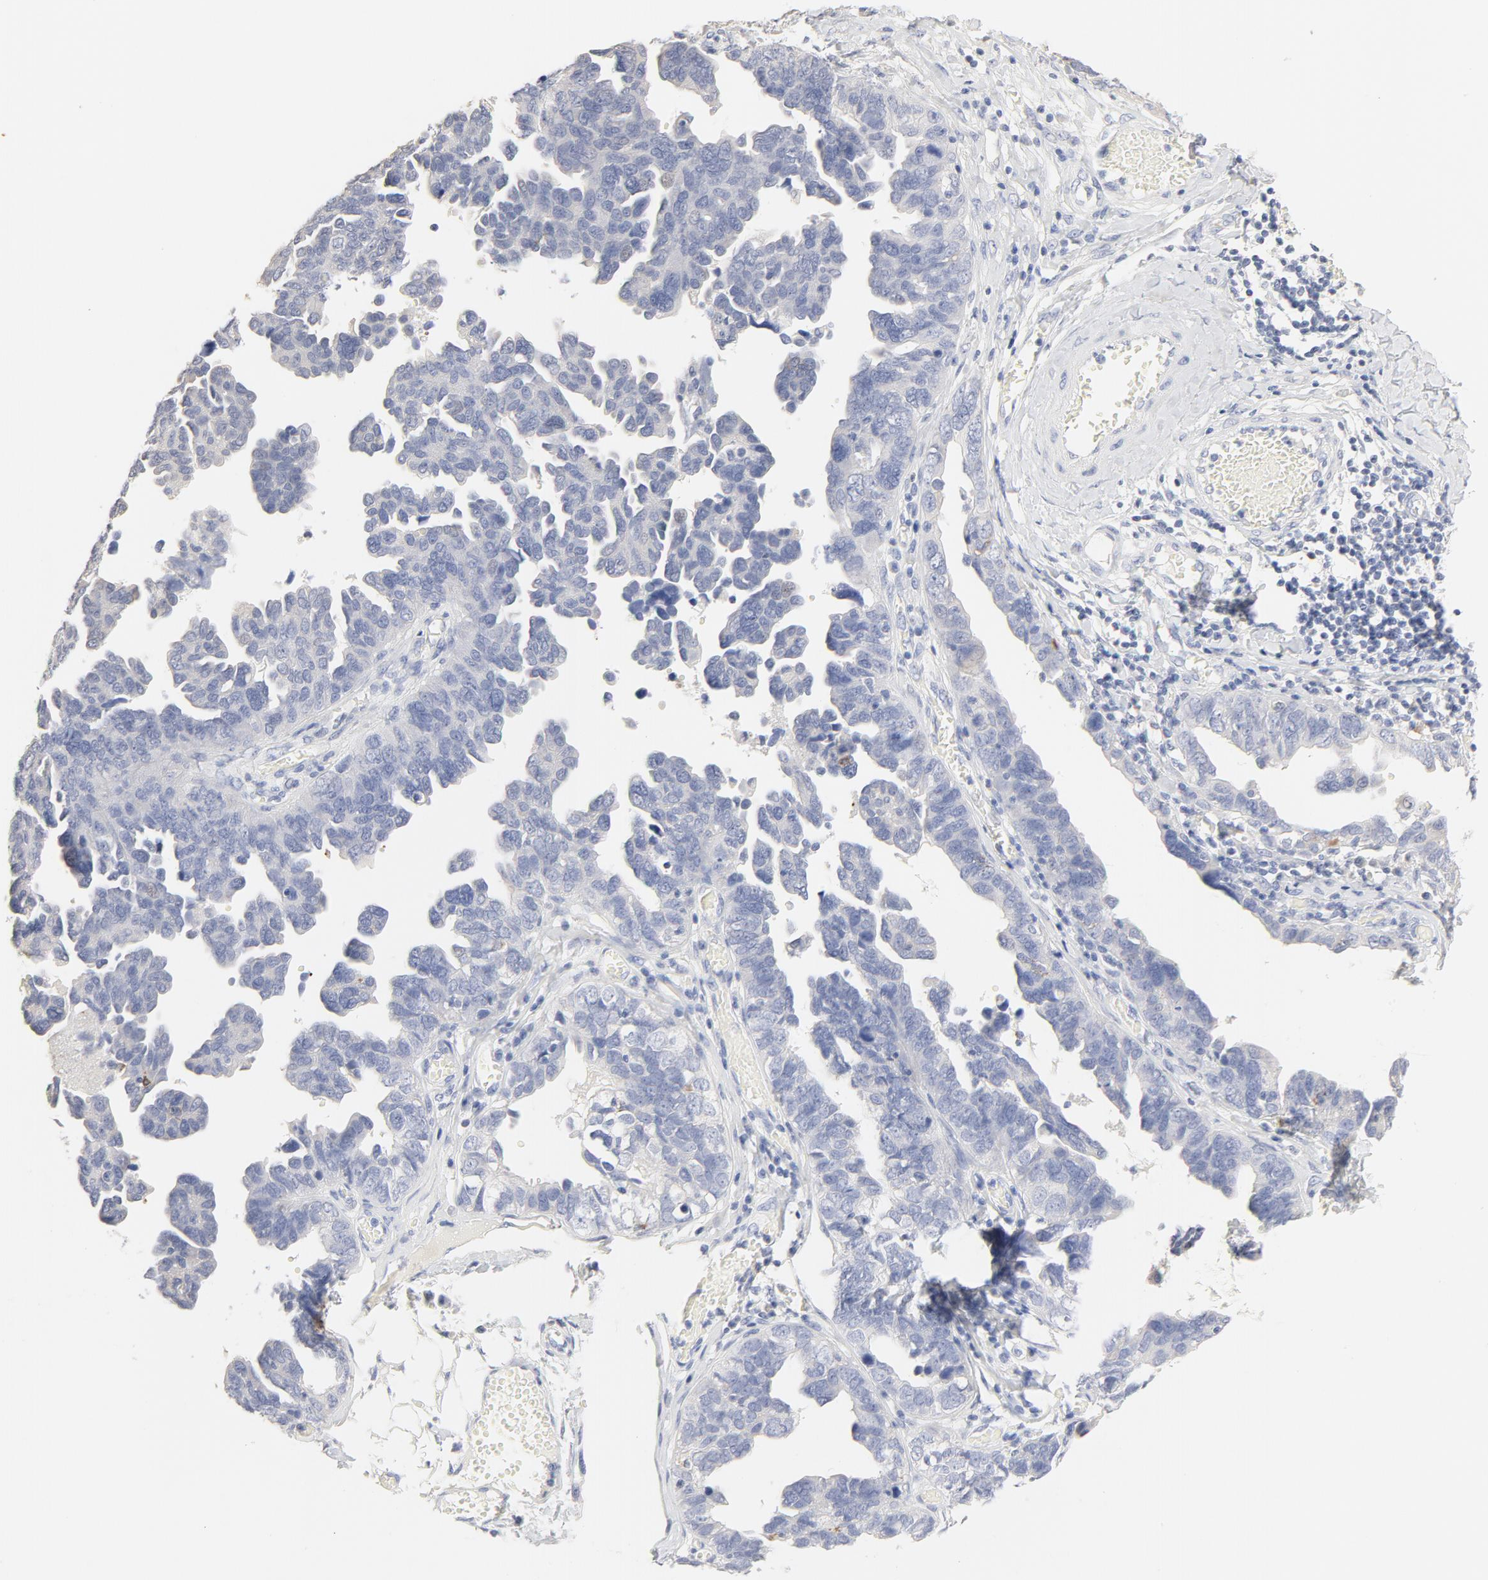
{"staining": {"intensity": "negative", "quantity": "none", "location": "none"}, "tissue": "ovarian cancer", "cell_type": "Tumor cells", "image_type": "cancer", "snomed": [{"axis": "morphology", "description": "Cystadenocarcinoma, serous, NOS"}, {"axis": "topography", "description": "Ovary"}], "caption": "Tumor cells show no significant protein positivity in ovarian serous cystadenocarcinoma. The staining was performed using DAB (3,3'-diaminobenzidine) to visualize the protein expression in brown, while the nuclei were stained in blue with hematoxylin (Magnification: 20x).", "gene": "FCGBP", "patient": {"sex": "female", "age": 64}}